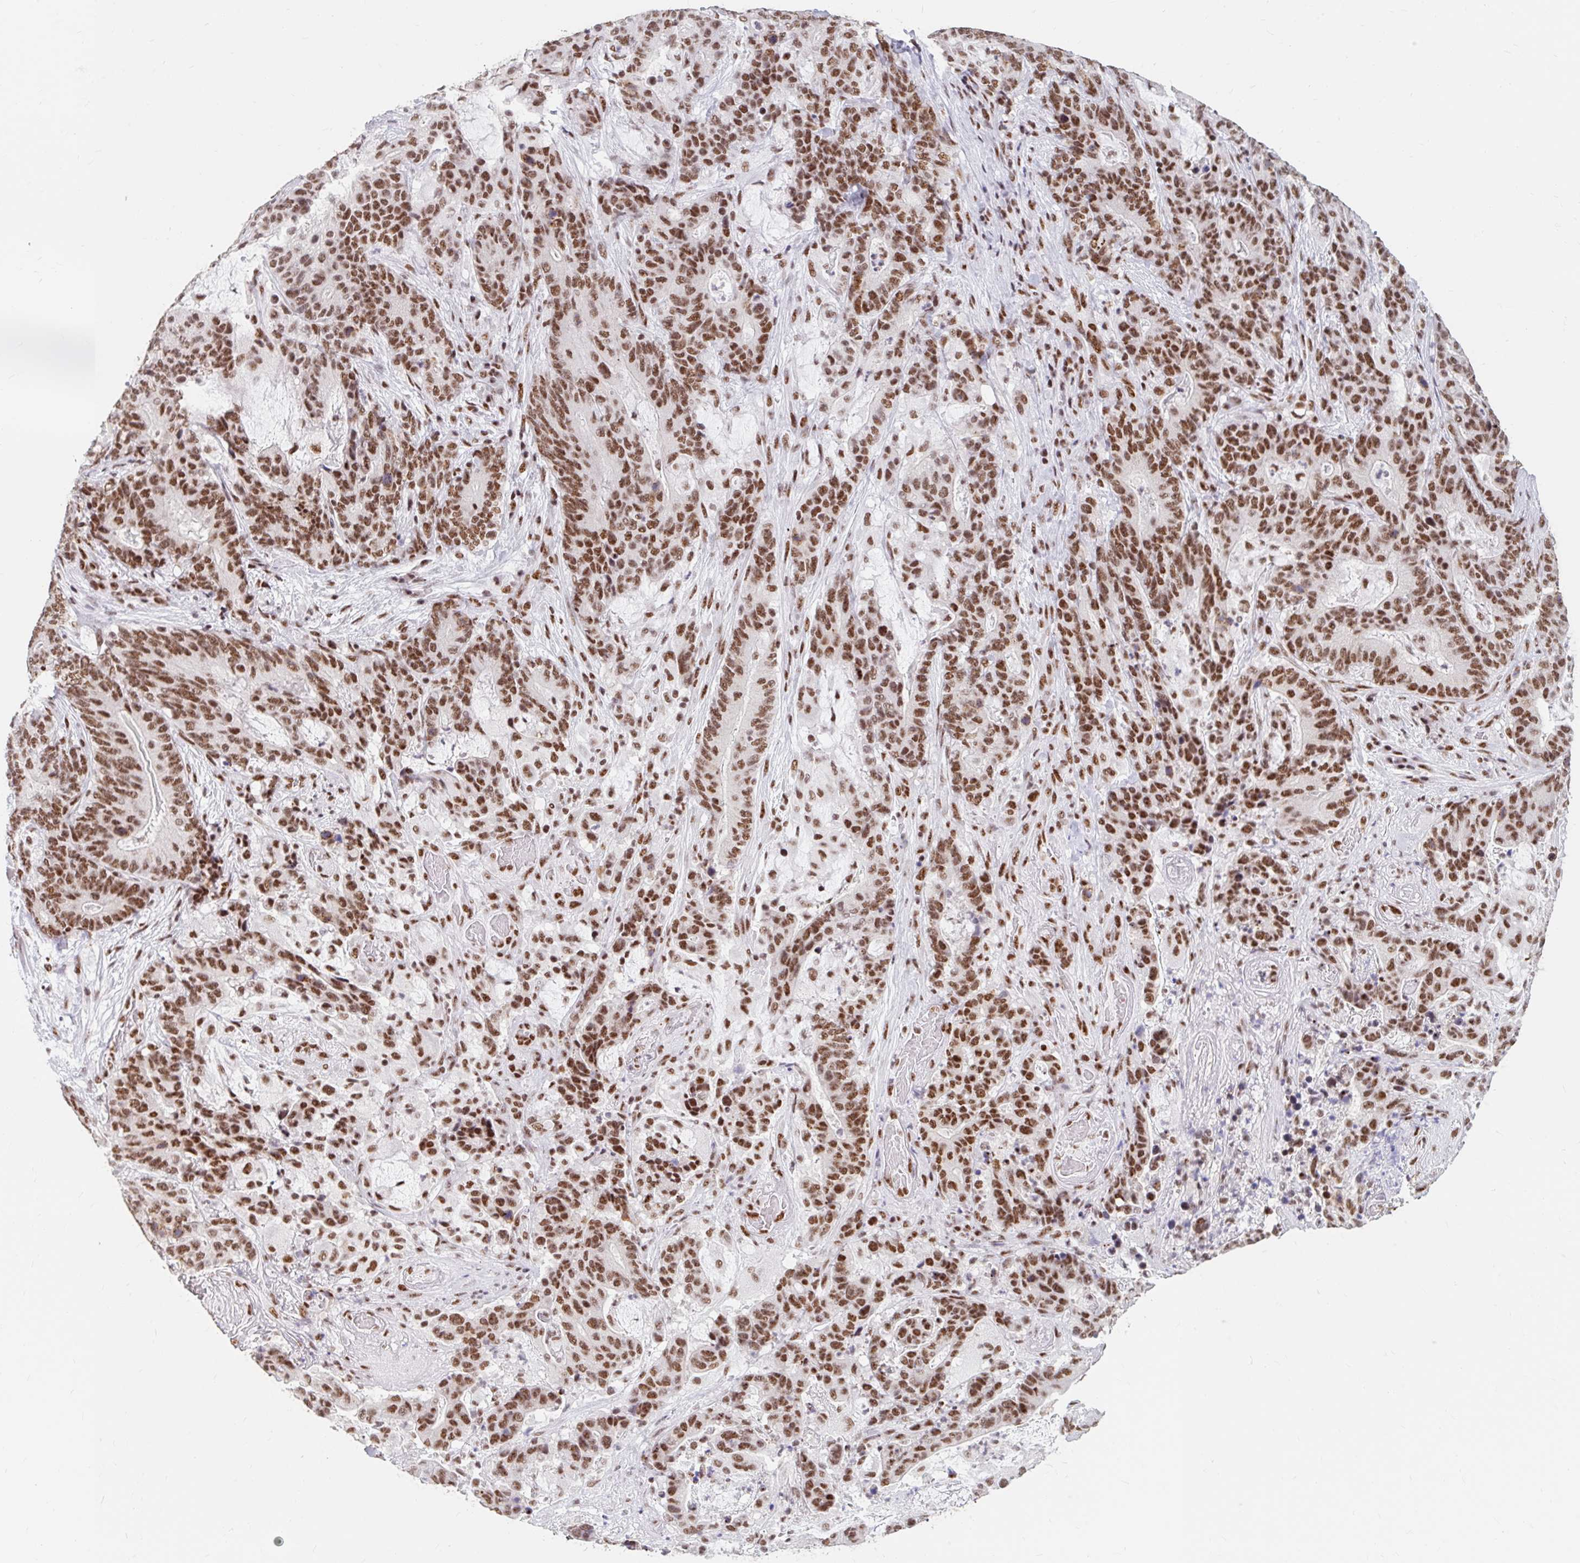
{"staining": {"intensity": "moderate", "quantity": ">75%", "location": "nuclear"}, "tissue": "stomach cancer", "cell_type": "Tumor cells", "image_type": "cancer", "snomed": [{"axis": "morphology", "description": "Normal tissue, NOS"}, {"axis": "morphology", "description": "Adenocarcinoma, NOS"}, {"axis": "topography", "description": "Stomach"}], "caption": "Protein staining displays moderate nuclear expression in approximately >75% of tumor cells in stomach adenocarcinoma. The staining was performed using DAB to visualize the protein expression in brown, while the nuclei were stained in blue with hematoxylin (Magnification: 20x).", "gene": "SRSF10", "patient": {"sex": "female", "age": 64}}